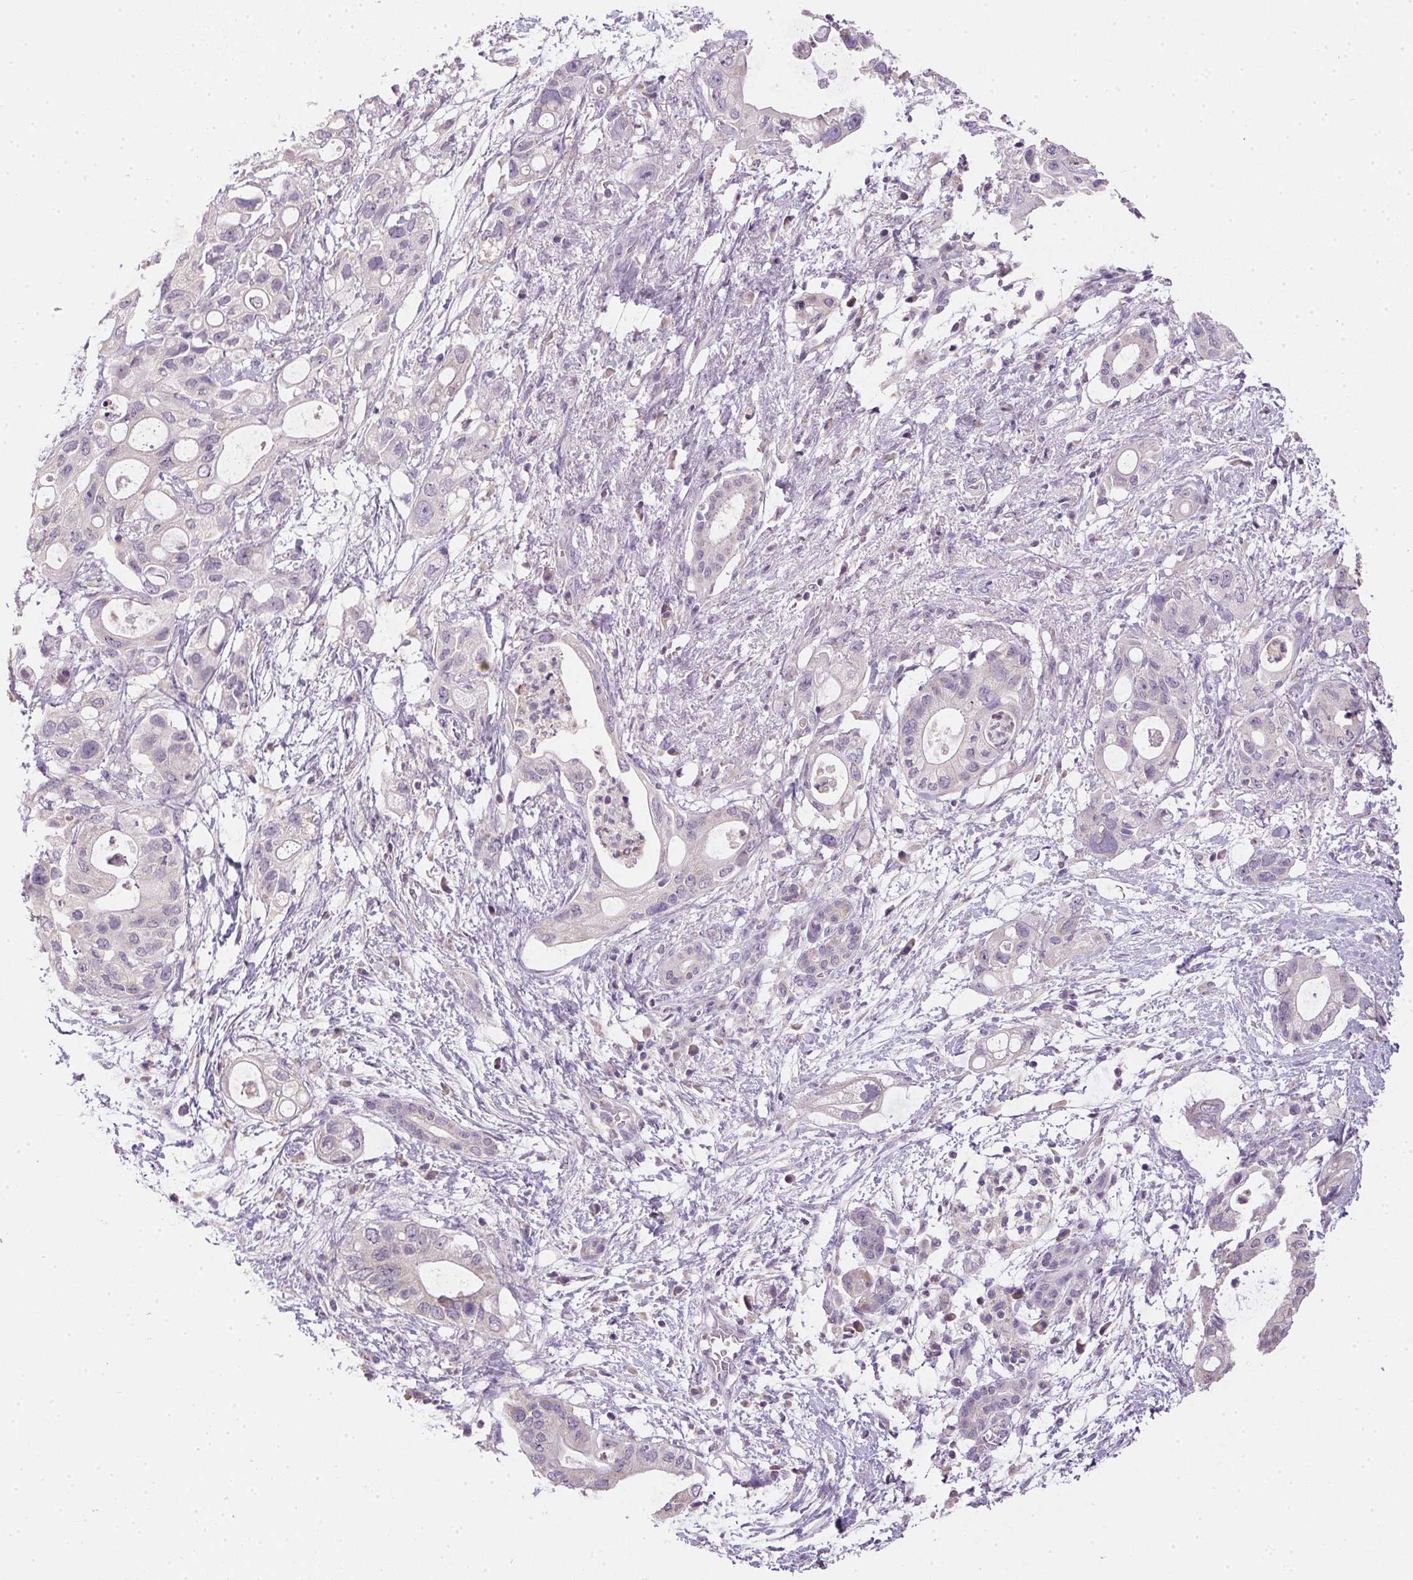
{"staining": {"intensity": "negative", "quantity": "none", "location": "none"}, "tissue": "pancreatic cancer", "cell_type": "Tumor cells", "image_type": "cancer", "snomed": [{"axis": "morphology", "description": "Adenocarcinoma, NOS"}, {"axis": "topography", "description": "Pancreas"}], "caption": "The histopathology image displays no staining of tumor cells in pancreatic adenocarcinoma.", "gene": "SPACA9", "patient": {"sex": "female", "age": 72}}